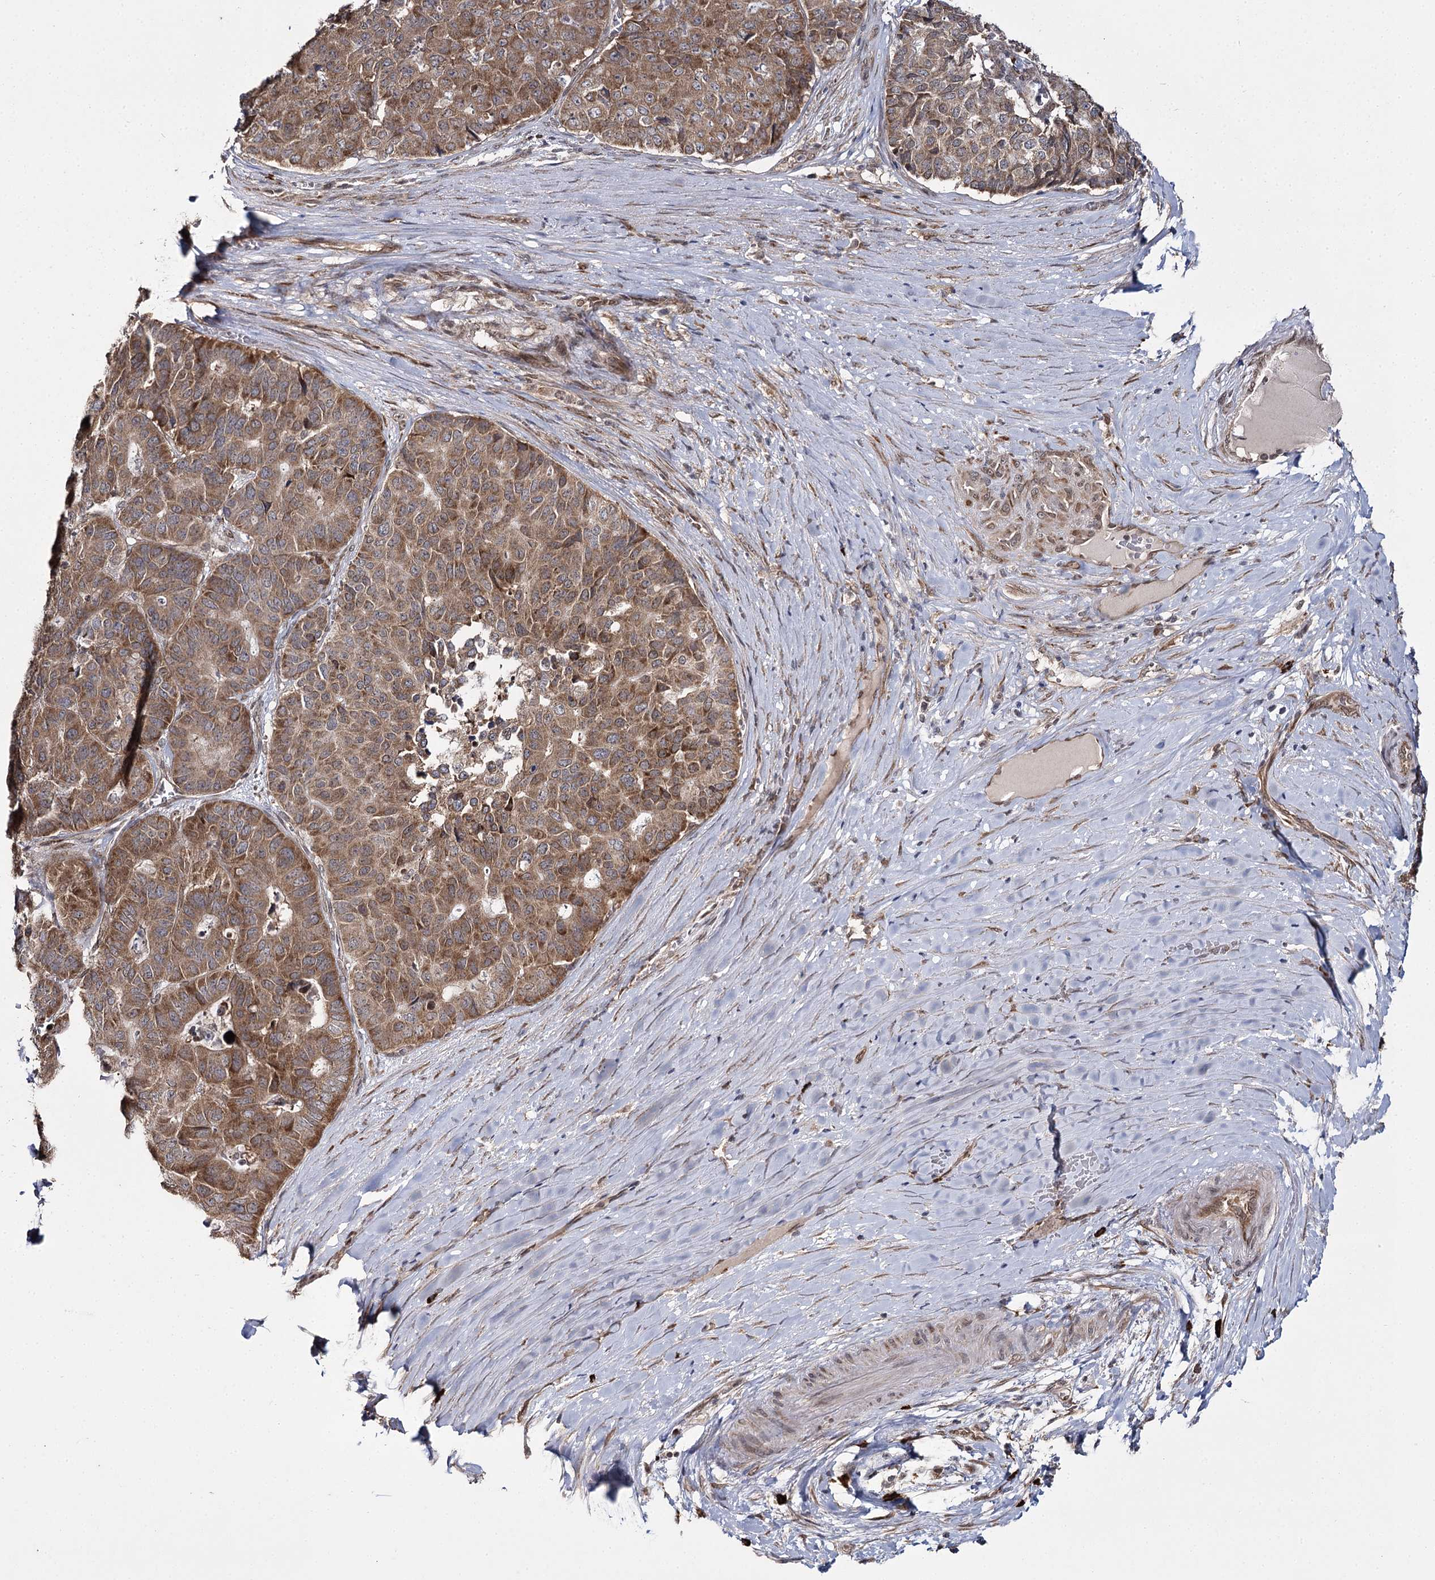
{"staining": {"intensity": "moderate", "quantity": ">75%", "location": "cytoplasmic/membranous"}, "tissue": "pancreatic cancer", "cell_type": "Tumor cells", "image_type": "cancer", "snomed": [{"axis": "morphology", "description": "Adenocarcinoma, NOS"}, {"axis": "topography", "description": "Pancreas"}], "caption": "The image shows immunohistochemical staining of pancreatic adenocarcinoma. There is moderate cytoplasmic/membranous expression is appreciated in approximately >75% of tumor cells. Nuclei are stained in blue.", "gene": "TRNT1", "patient": {"sex": "male", "age": 50}}